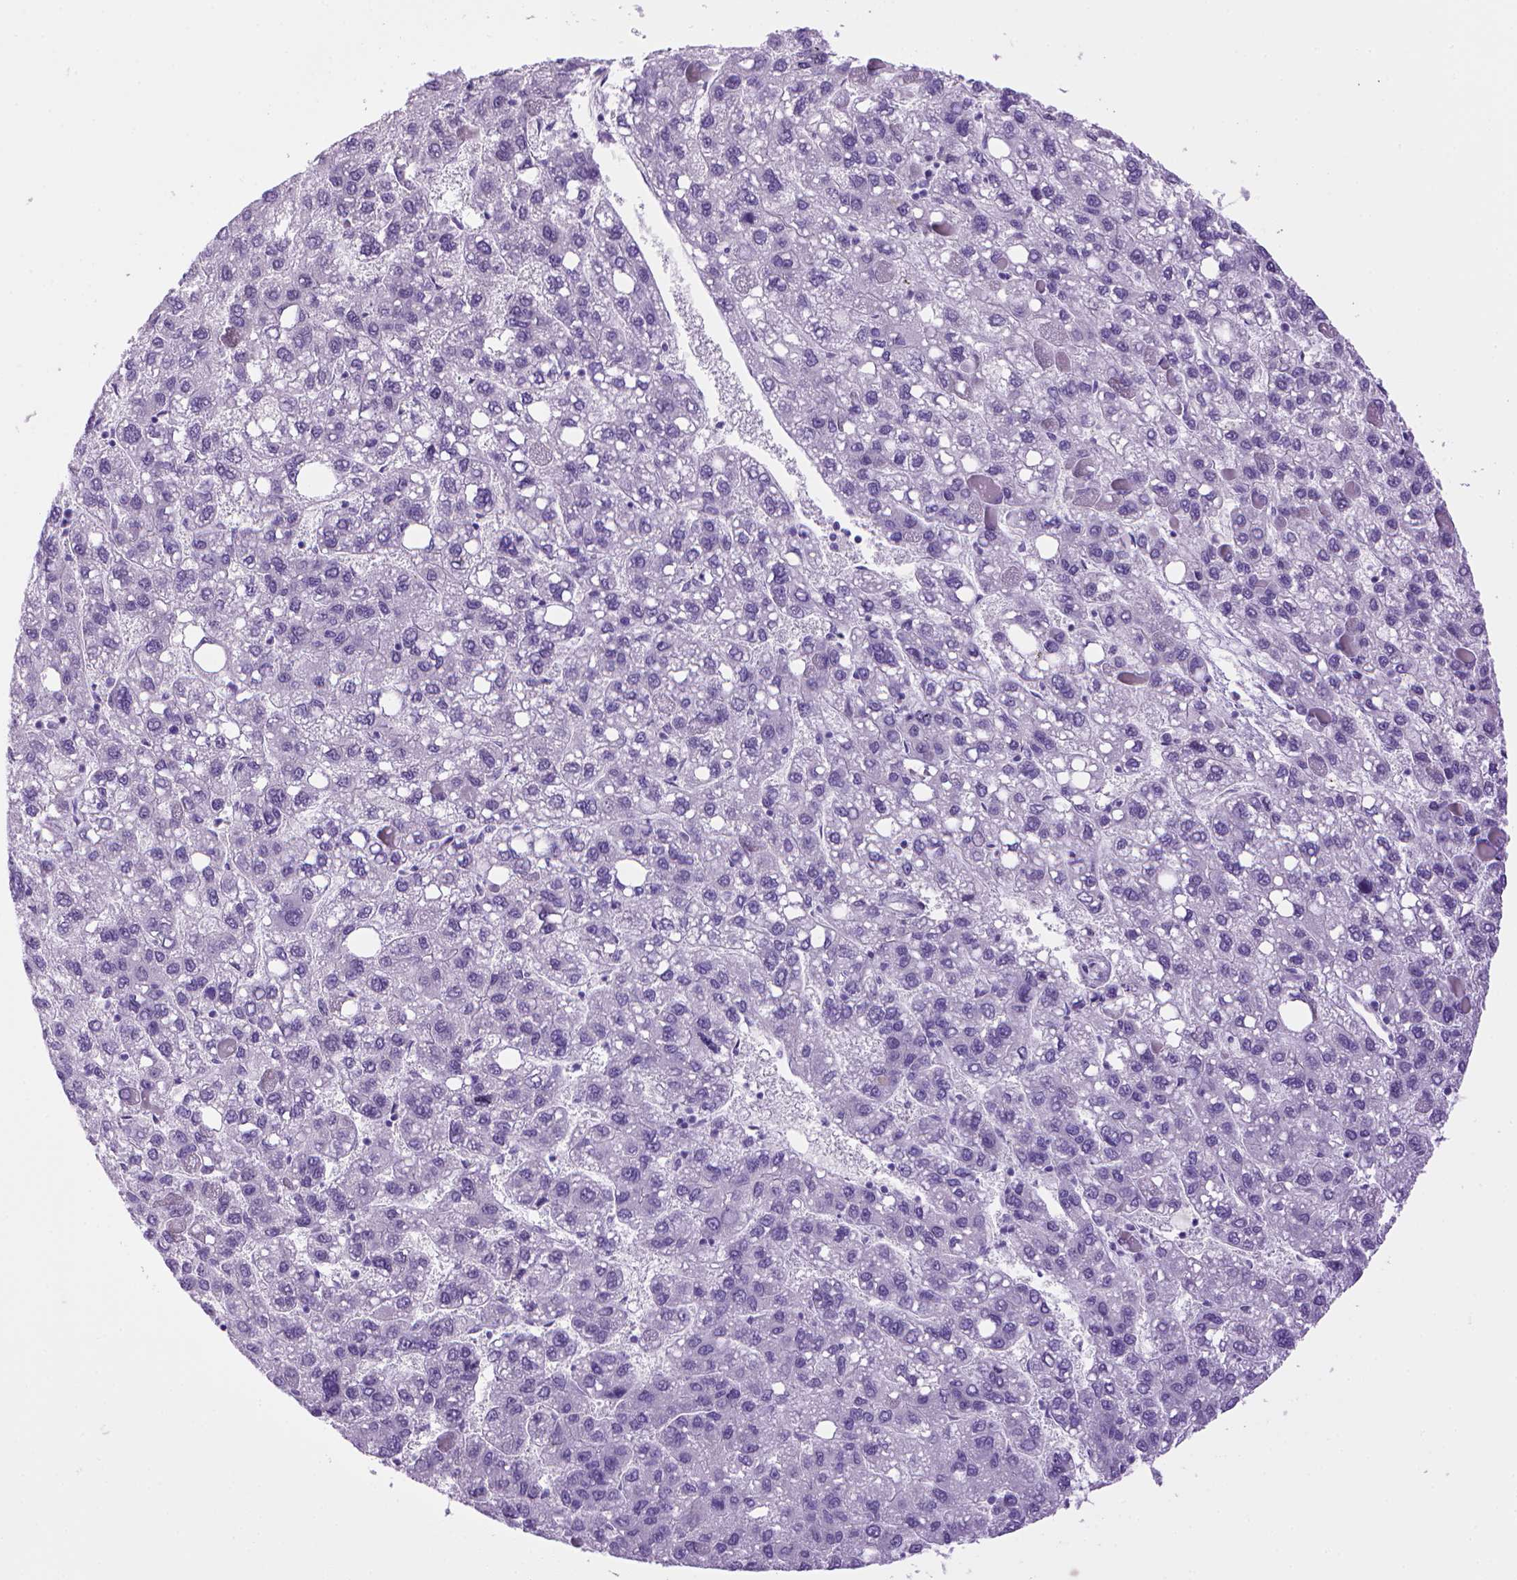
{"staining": {"intensity": "negative", "quantity": "none", "location": "none"}, "tissue": "liver cancer", "cell_type": "Tumor cells", "image_type": "cancer", "snomed": [{"axis": "morphology", "description": "Carcinoma, Hepatocellular, NOS"}, {"axis": "topography", "description": "Liver"}], "caption": "An image of liver hepatocellular carcinoma stained for a protein shows no brown staining in tumor cells.", "gene": "SGCG", "patient": {"sex": "female", "age": 82}}